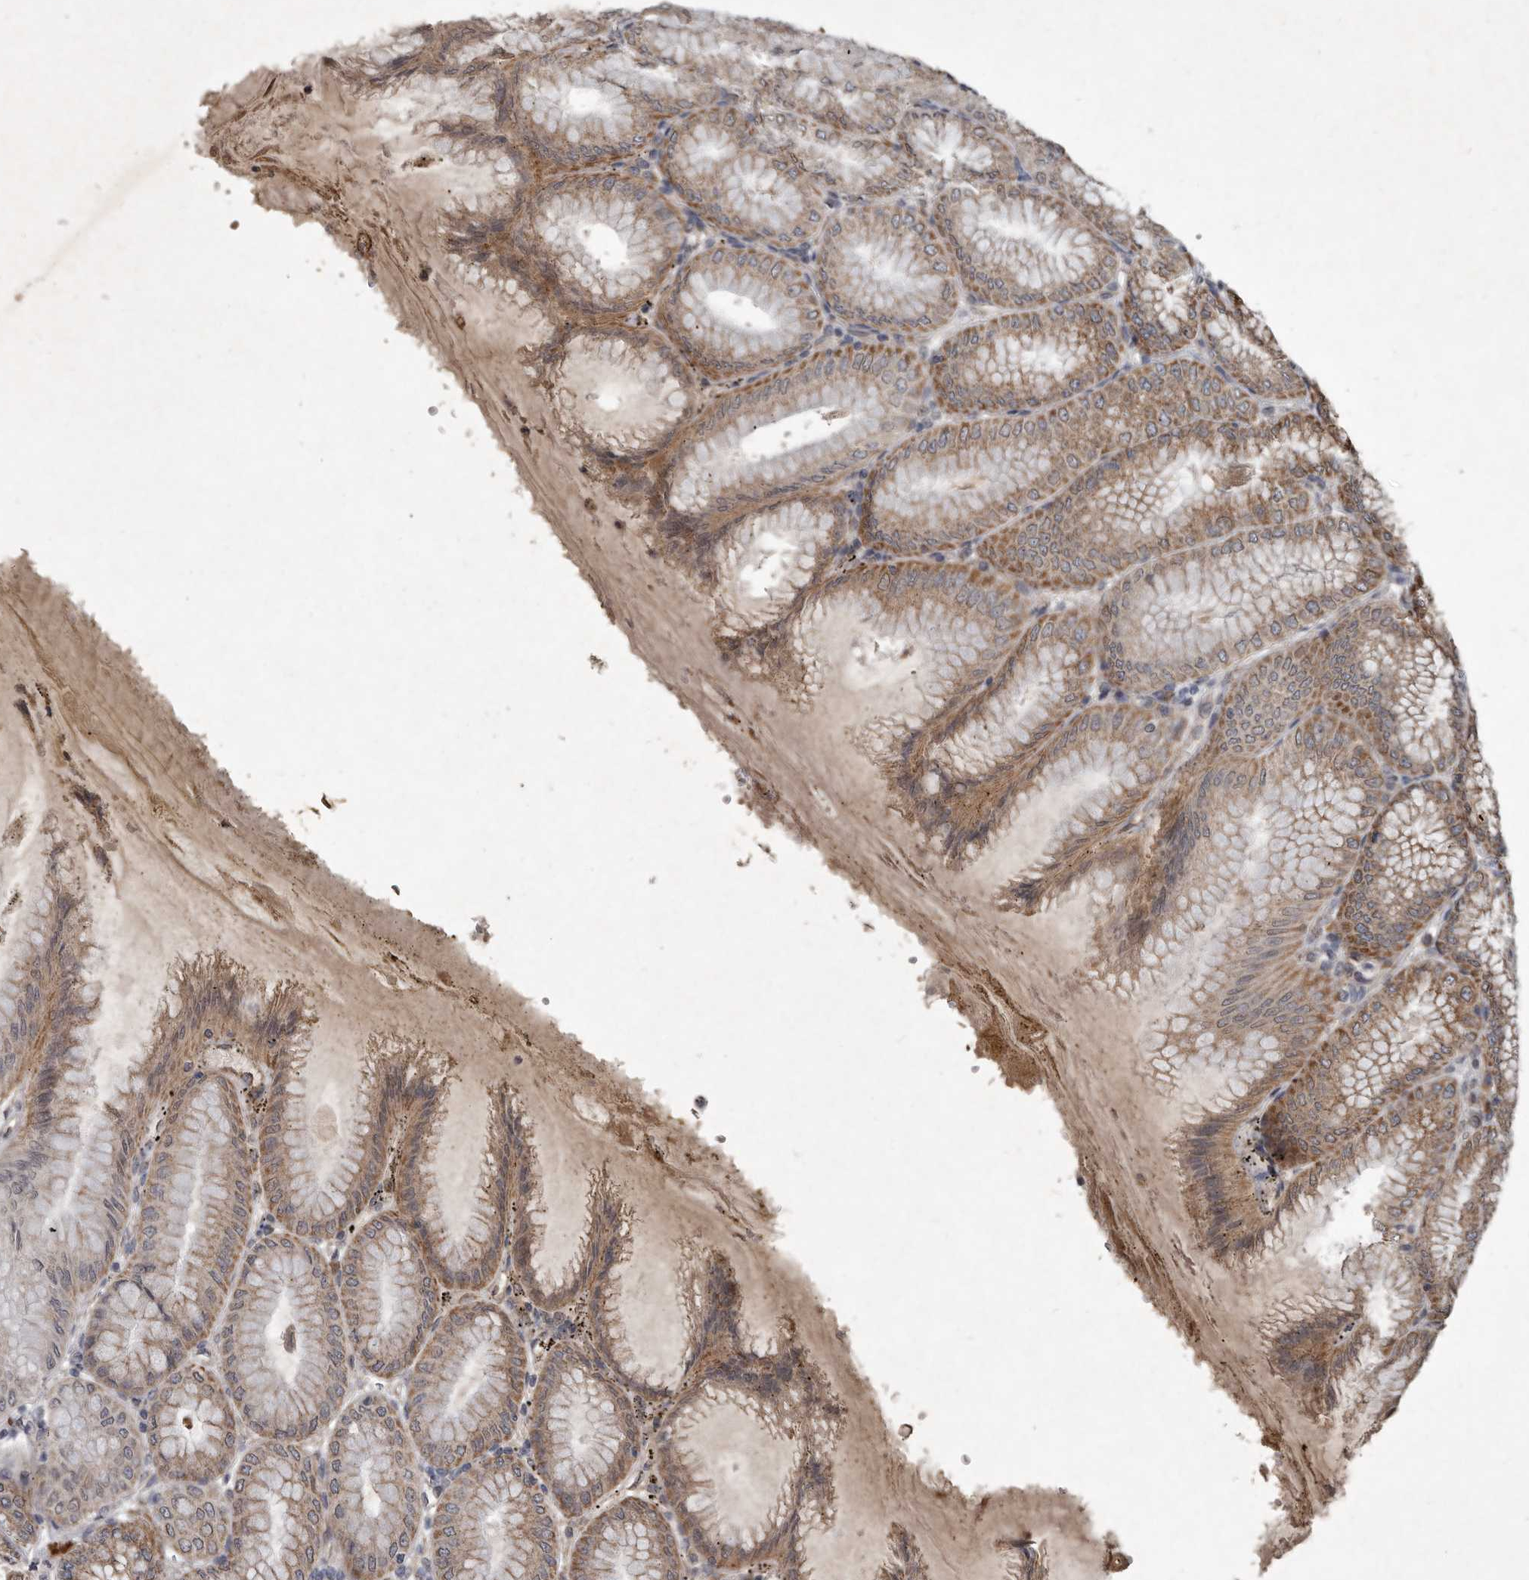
{"staining": {"intensity": "moderate", "quantity": ">75%", "location": "cytoplasmic/membranous"}, "tissue": "stomach", "cell_type": "Glandular cells", "image_type": "normal", "snomed": [{"axis": "morphology", "description": "Normal tissue, NOS"}, {"axis": "topography", "description": "Stomach, lower"}], "caption": "DAB immunohistochemical staining of benign stomach reveals moderate cytoplasmic/membranous protein staining in approximately >75% of glandular cells. (DAB (3,3'-diaminobenzidine) IHC, brown staining for protein, blue staining for nuclei).", "gene": "MRPS15", "patient": {"sex": "male", "age": 71}}